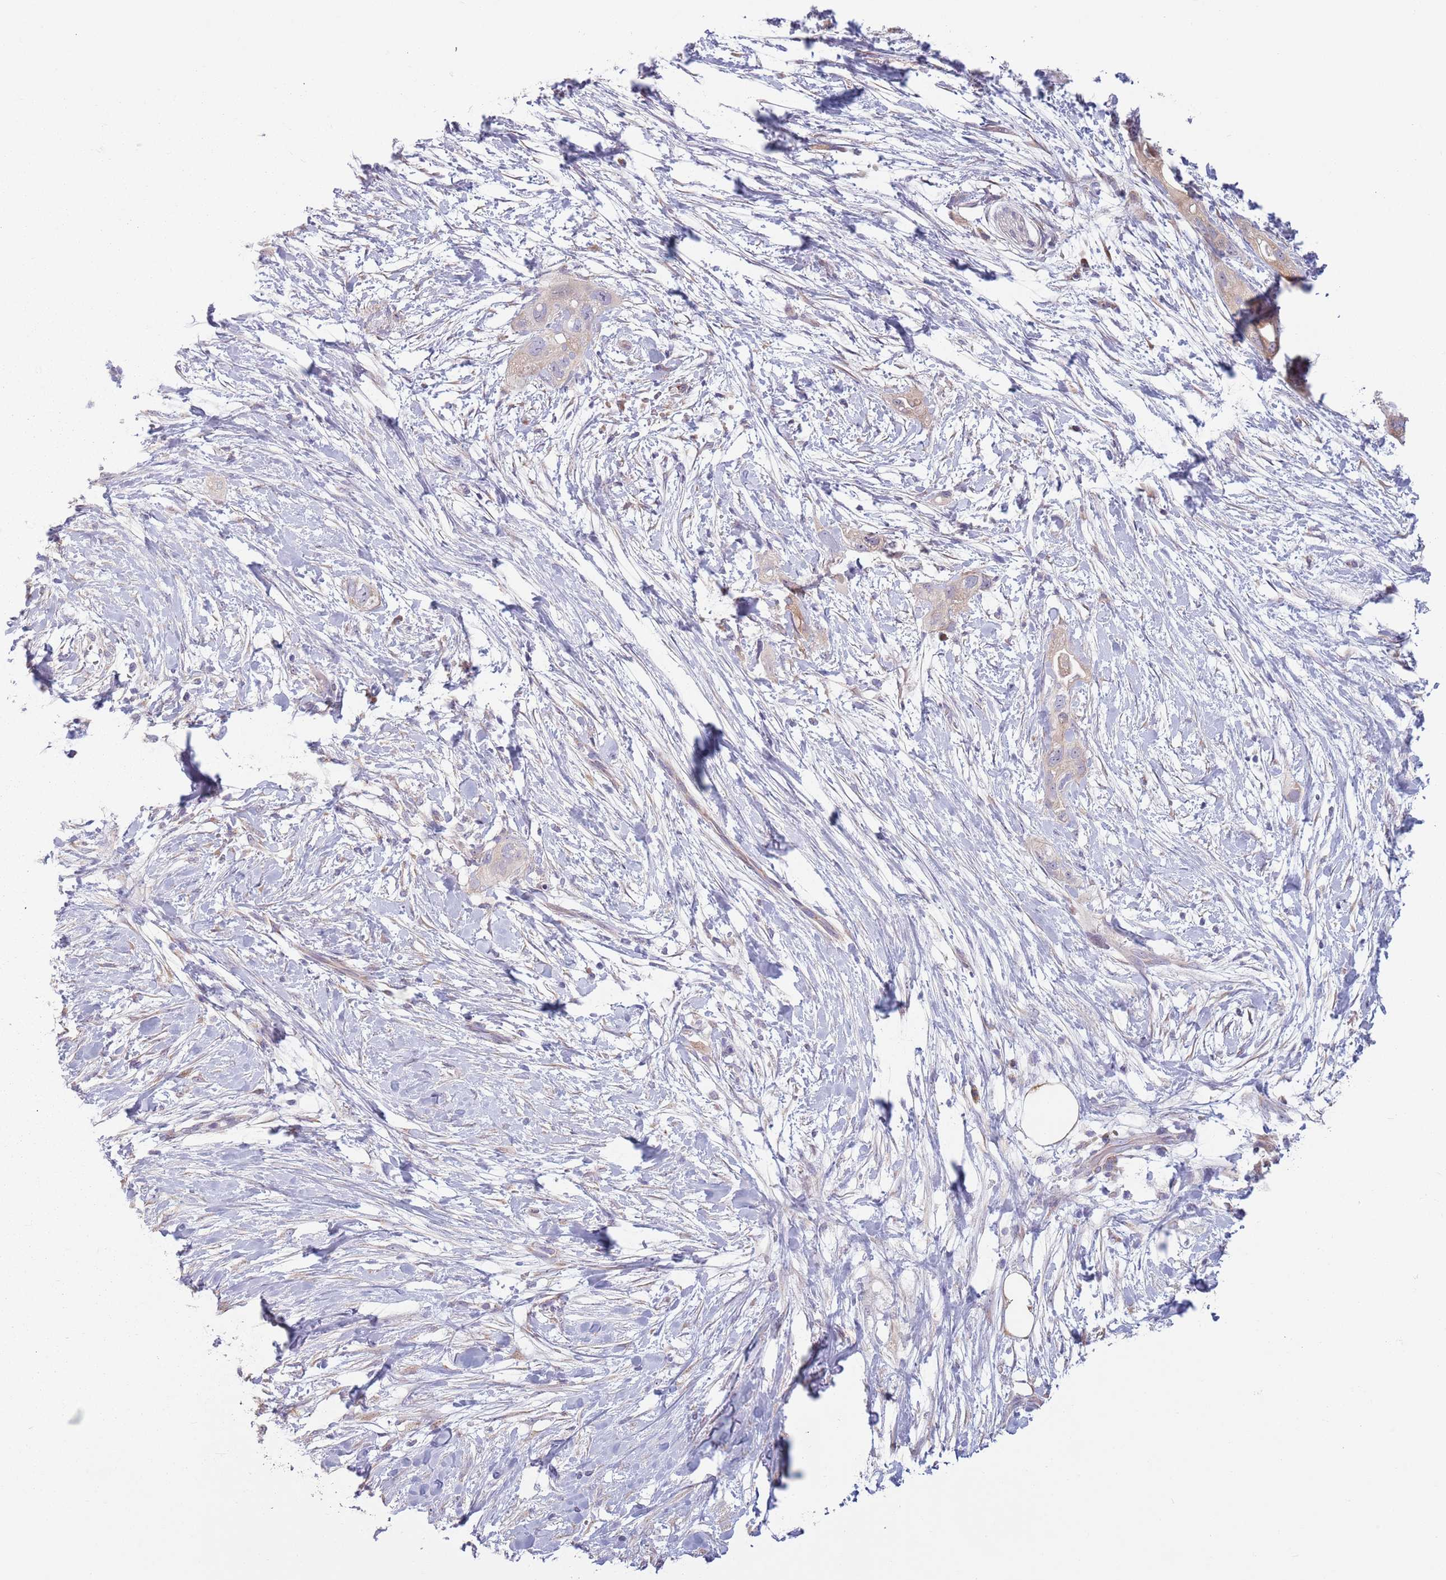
{"staining": {"intensity": "negative", "quantity": "none", "location": "none"}, "tissue": "pancreatic cancer", "cell_type": "Tumor cells", "image_type": "cancer", "snomed": [{"axis": "morphology", "description": "Adenocarcinoma, NOS"}, {"axis": "topography", "description": "Pancreas"}], "caption": "Immunohistochemistry image of neoplastic tissue: human pancreatic adenocarcinoma stained with DAB (3,3'-diaminobenzidine) shows no significant protein positivity in tumor cells.", "gene": "COQ5", "patient": {"sex": "female", "age": 72}}